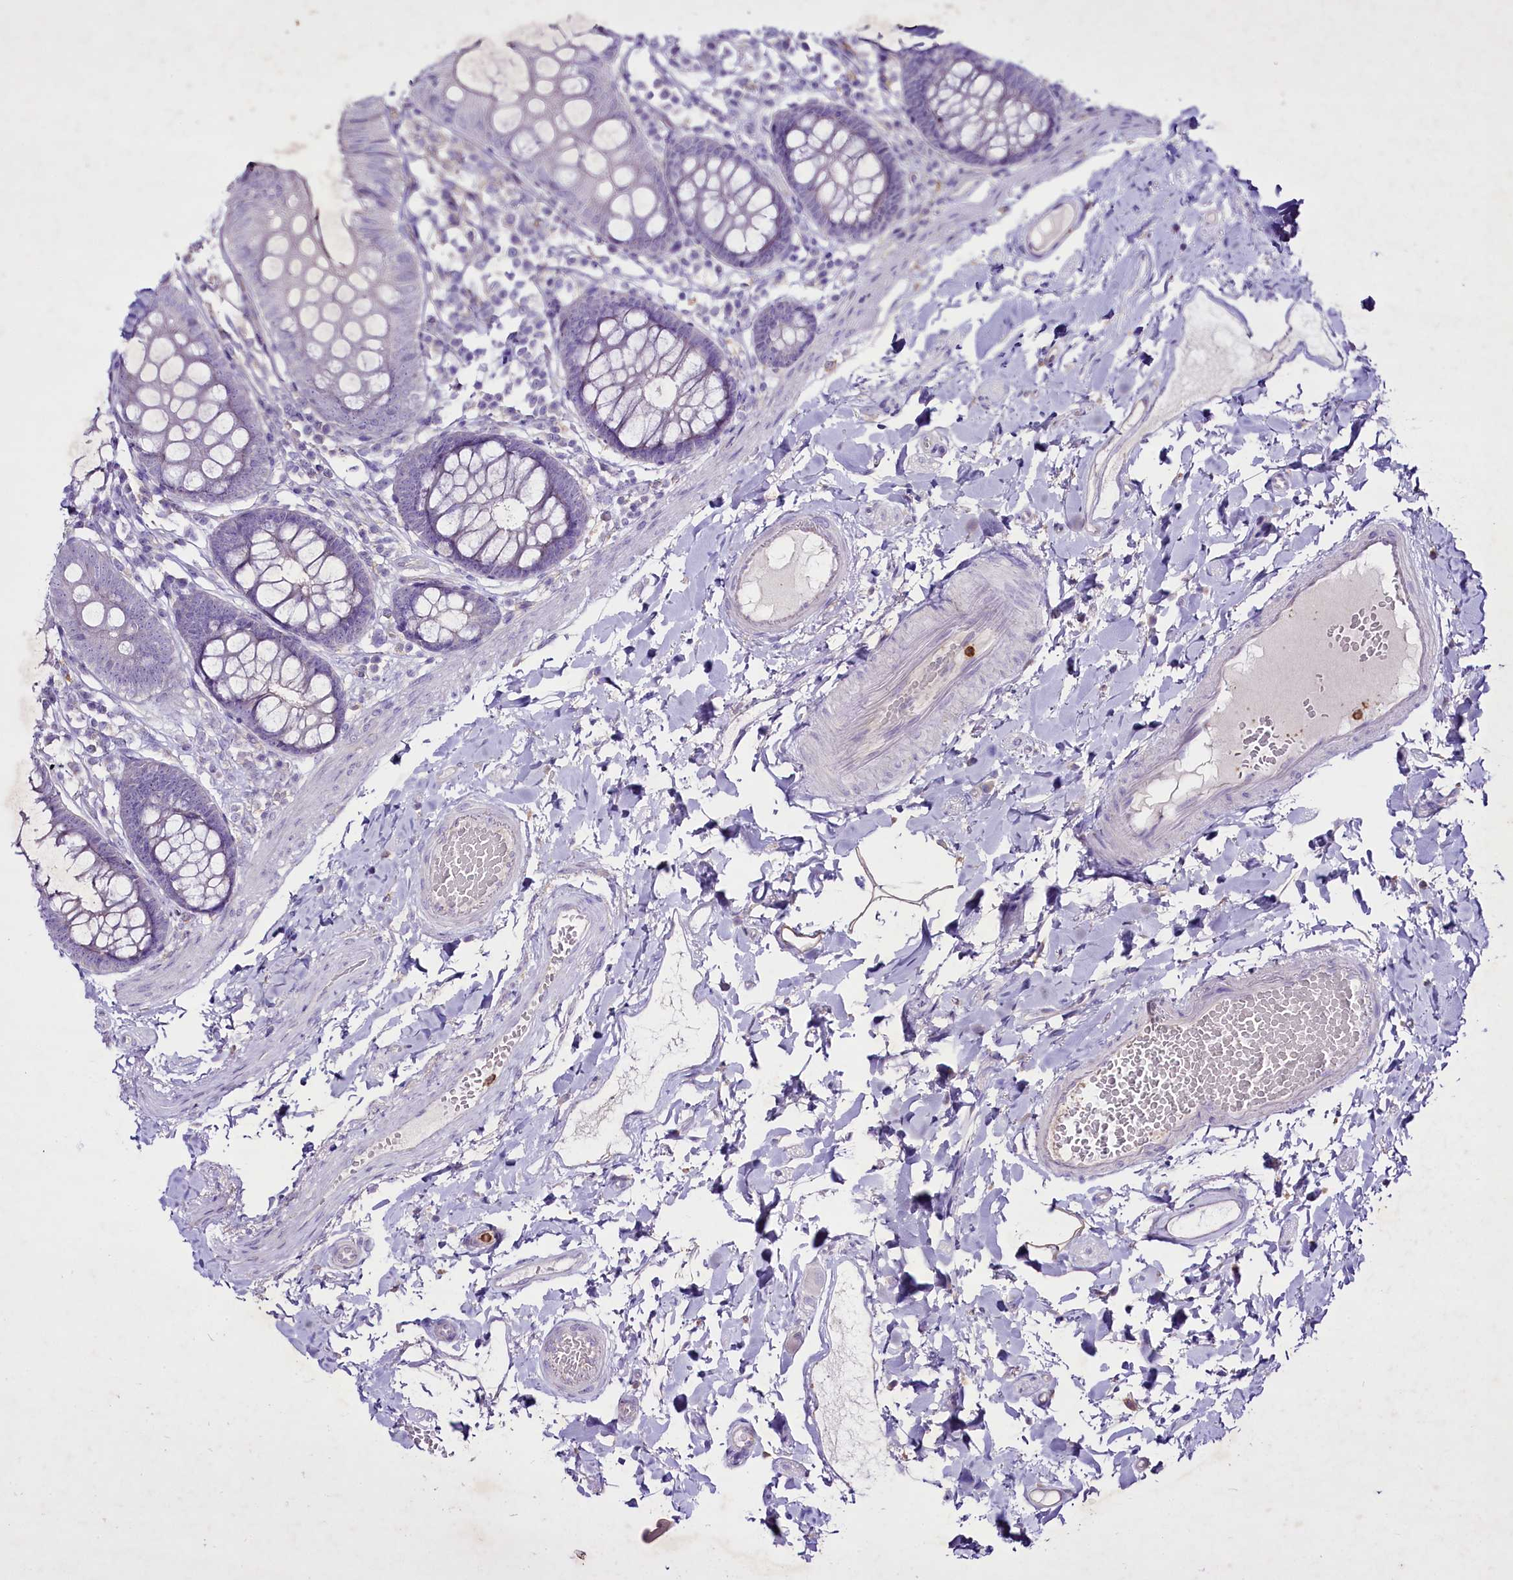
{"staining": {"intensity": "negative", "quantity": "none", "location": "none"}, "tissue": "colon", "cell_type": "Endothelial cells", "image_type": "normal", "snomed": [{"axis": "morphology", "description": "Normal tissue, NOS"}, {"axis": "topography", "description": "Colon"}], "caption": "Immunohistochemistry (IHC) image of benign colon: colon stained with DAB (3,3'-diaminobenzidine) displays no significant protein positivity in endothelial cells. The staining was performed using DAB to visualize the protein expression in brown, while the nuclei were stained in blue with hematoxylin (Magnification: 20x).", "gene": "FAM209B", "patient": {"sex": "male", "age": 84}}